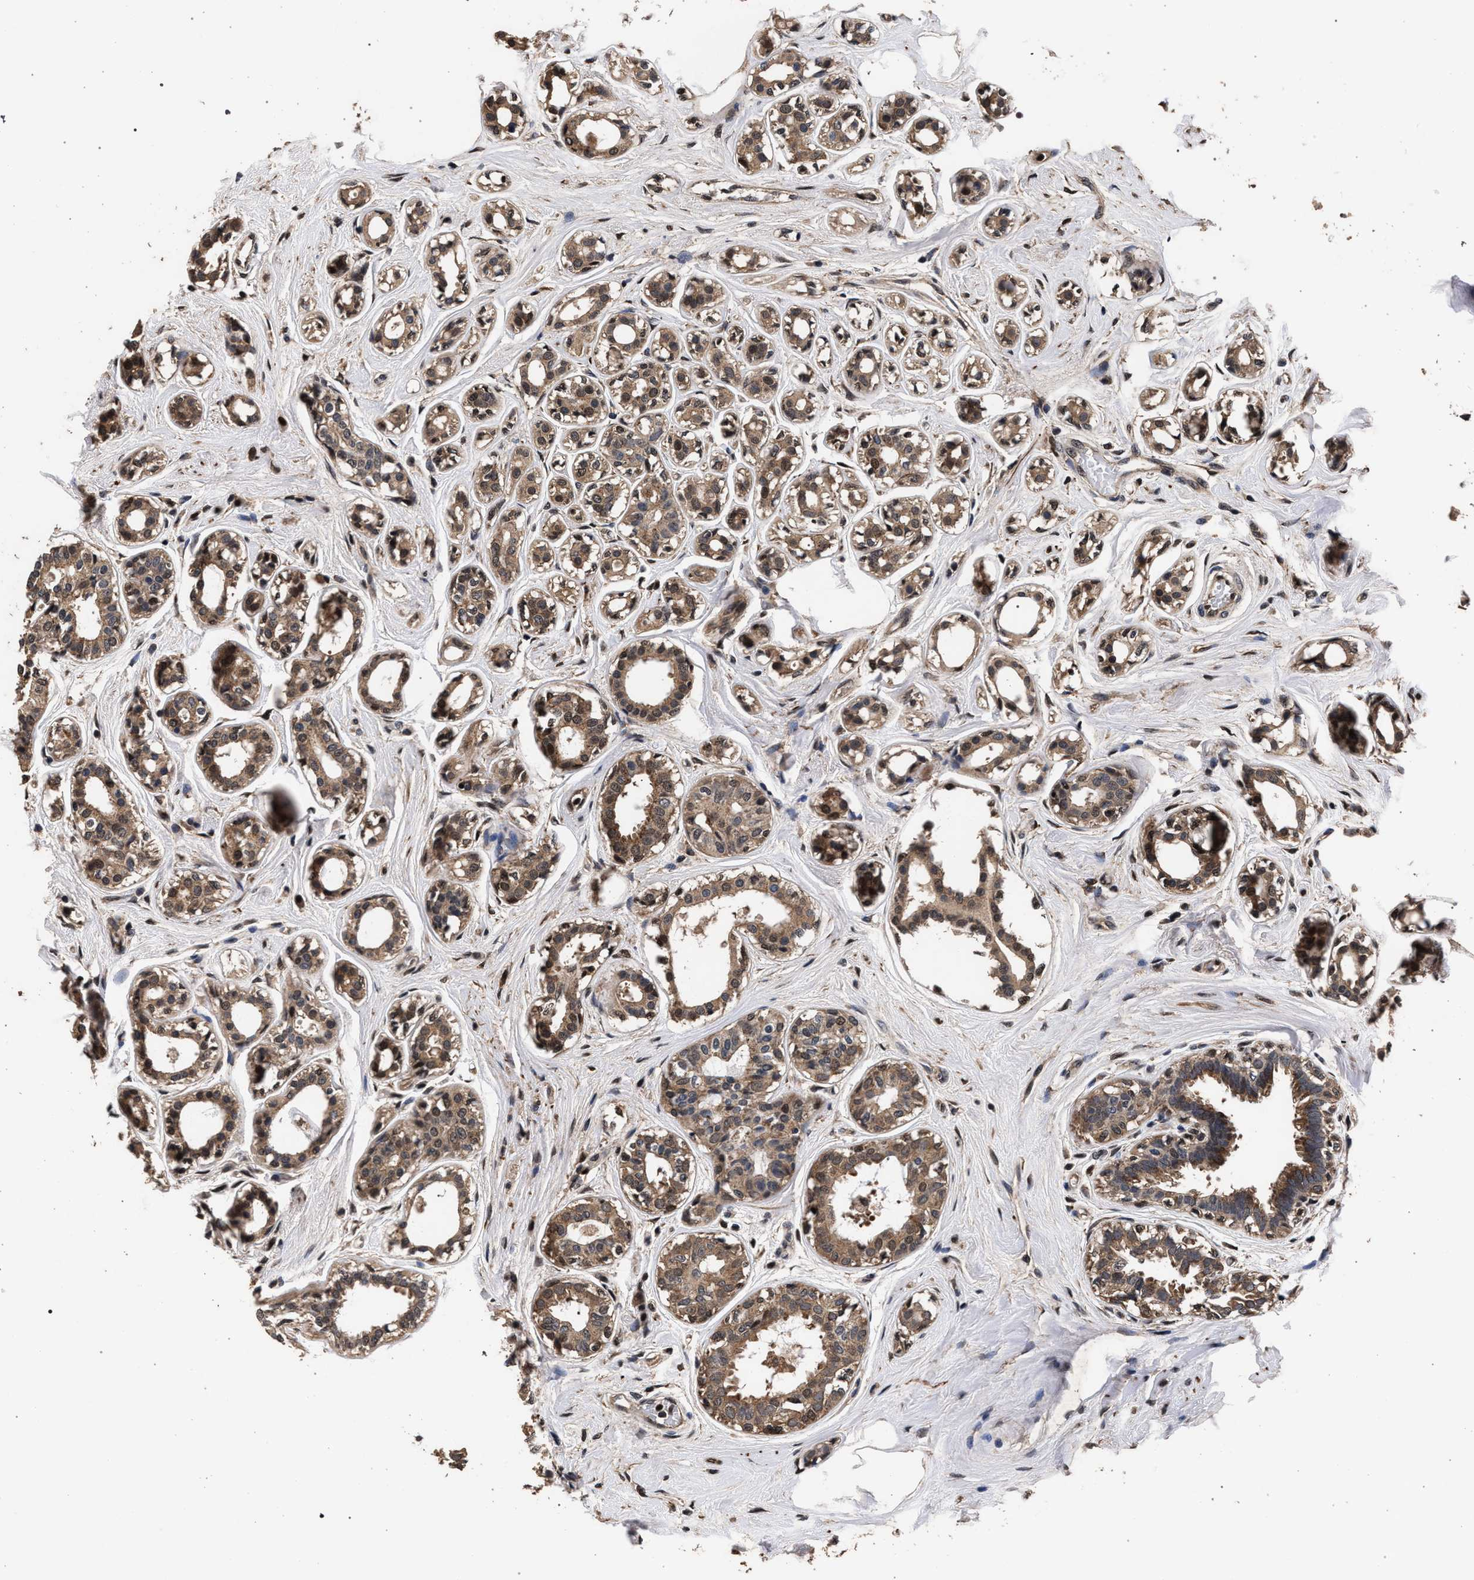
{"staining": {"intensity": "moderate", "quantity": ">75%", "location": "cytoplasmic/membranous,nuclear"}, "tissue": "breast cancer", "cell_type": "Tumor cells", "image_type": "cancer", "snomed": [{"axis": "morphology", "description": "Duct carcinoma"}, {"axis": "topography", "description": "Breast"}], "caption": "Immunohistochemical staining of human intraductal carcinoma (breast) reveals medium levels of moderate cytoplasmic/membranous and nuclear protein staining in about >75% of tumor cells. Using DAB (brown) and hematoxylin (blue) stains, captured at high magnification using brightfield microscopy.", "gene": "ACOX1", "patient": {"sex": "female", "age": 55}}